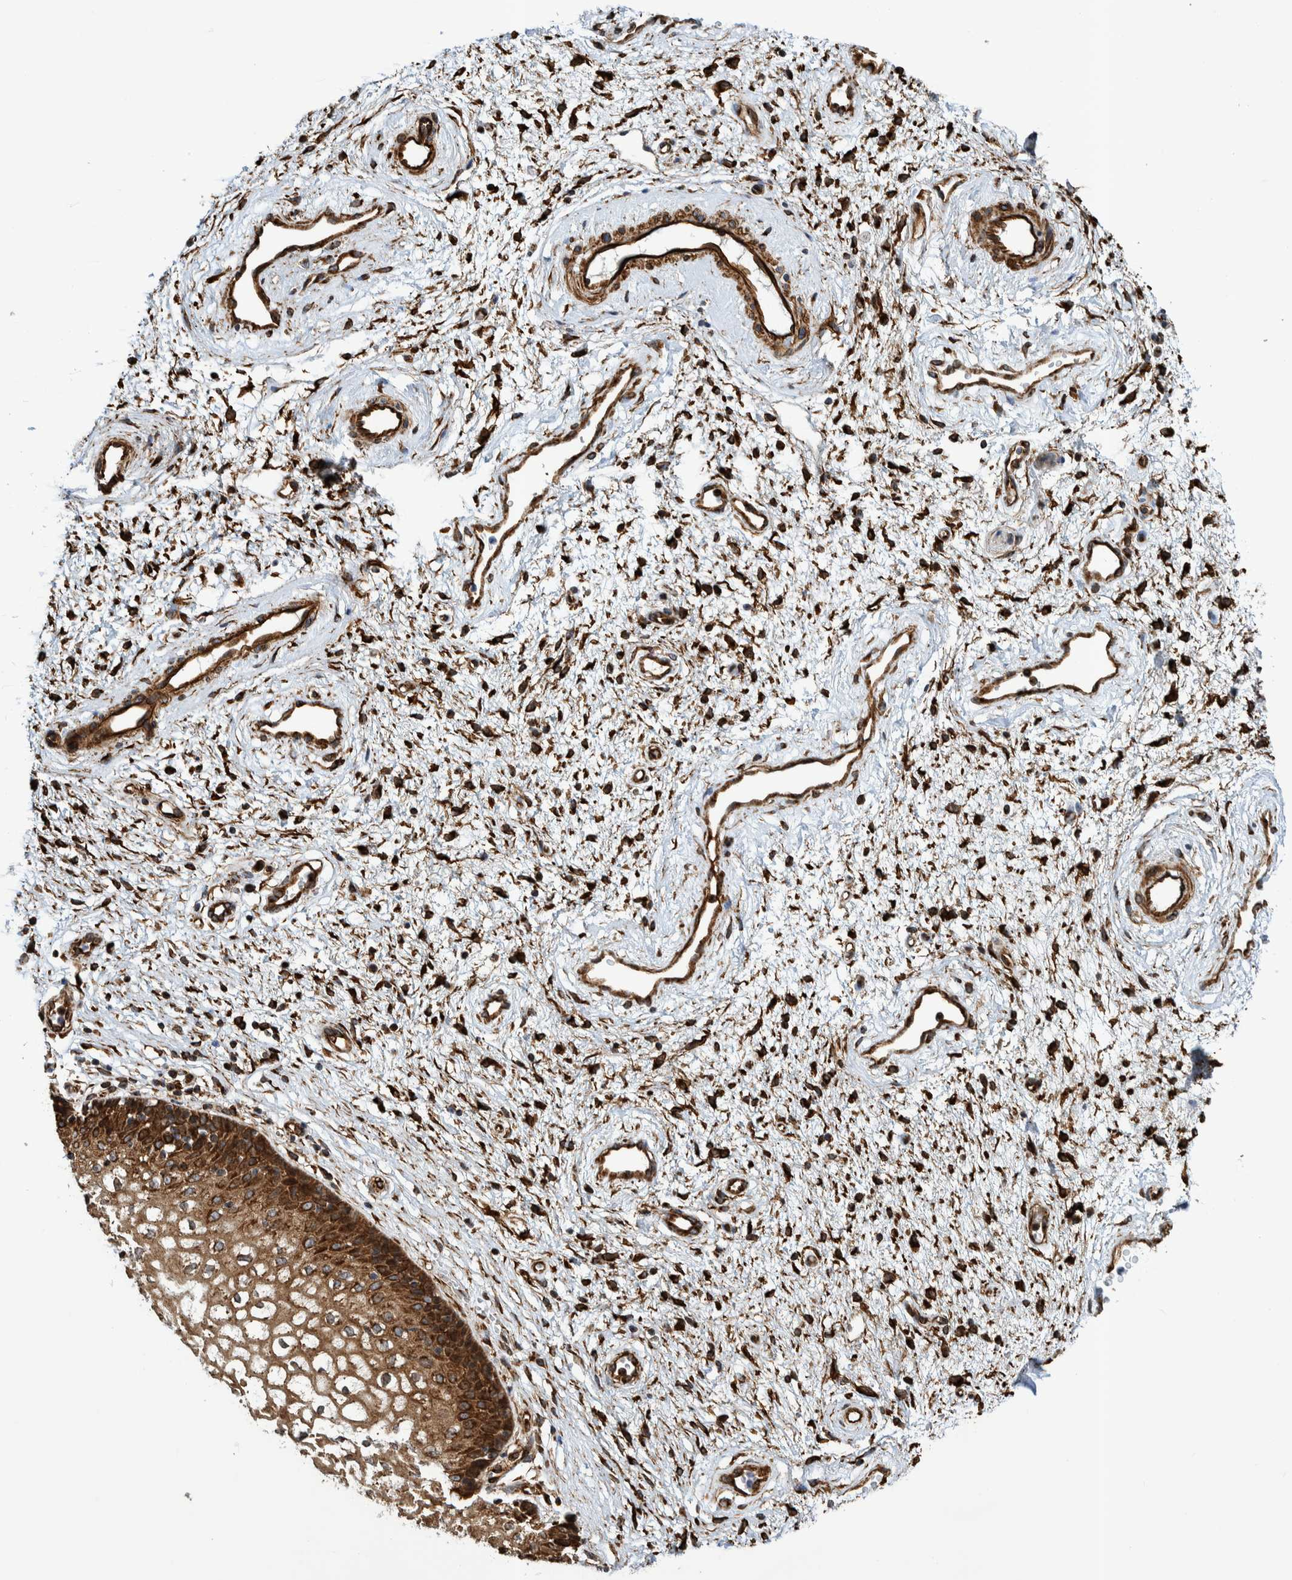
{"staining": {"intensity": "strong", "quantity": ">75%", "location": "cytoplasmic/membranous"}, "tissue": "vagina", "cell_type": "Squamous epithelial cells", "image_type": "normal", "snomed": [{"axis": "morphology", "description": "Normal tissue, NOS"}, {"axis": "topography", "description": "Vagina"}], "caption": "An image of human vagina stained for a protein displays strong cytoplasmic/membranous brown staining in squamous epithelial cells.", "gene": "CCDC57", "patient": {"sex": "female", "age": 34}}